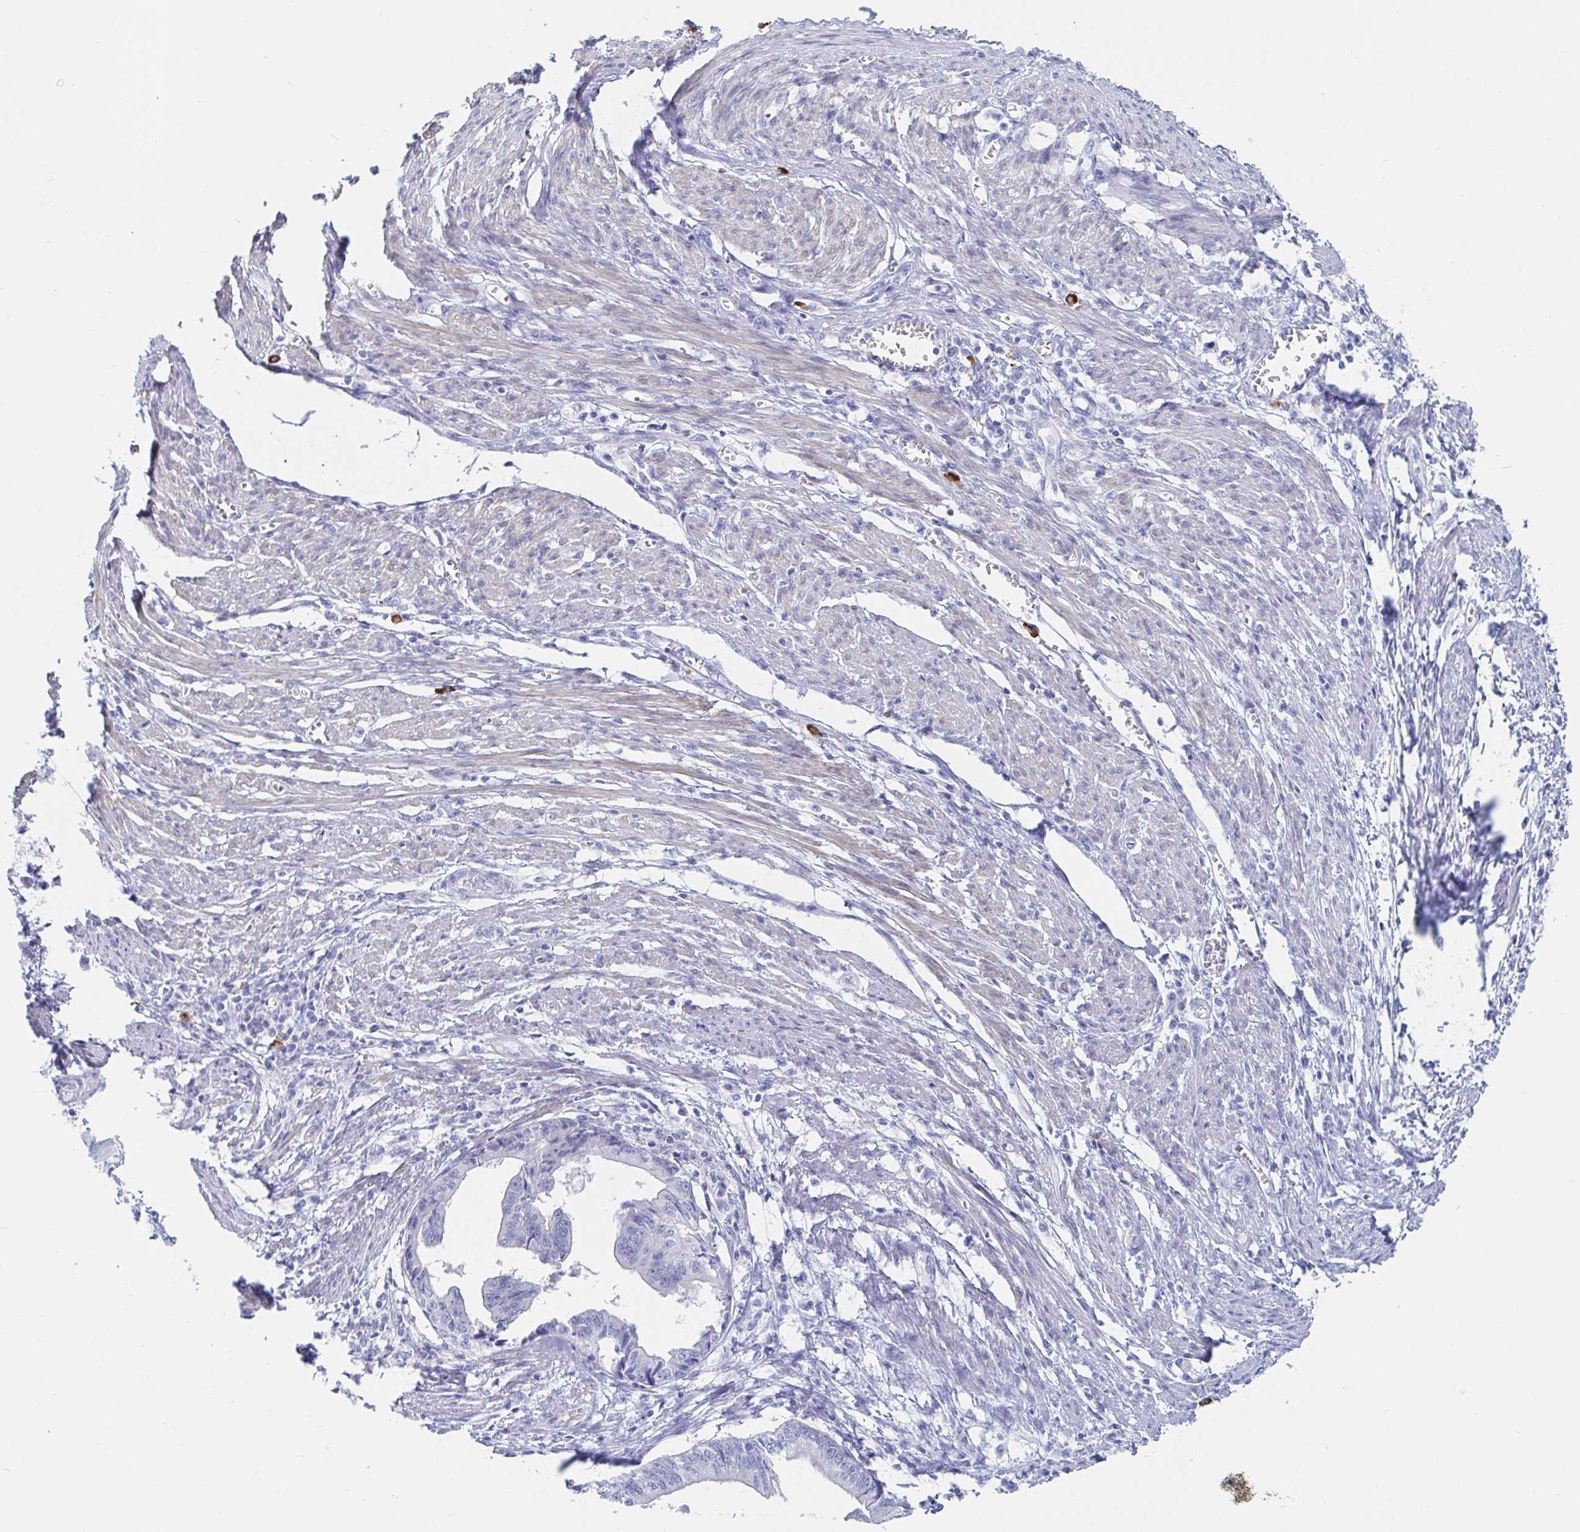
{"staining": {"intensity": "negative", "quantity": "none", "location": "none"}, "tissue": "endometrial cancer", "cell_type": "Tumor cells", "image_type": "cancer", "snomed": [{"axis": "morphology", "description": "Adenocarcinoma, NOS"}, {"axis": "topography", "description": "Endometrium"}], "caption": "Immunohistochemistry image of endometrial adenocarcinoma stained for a protein (brown), which demonstrates no staining in tumor cells.", "gene": "PACSIN1", "patient": {"sex": "female", "age": 65}}